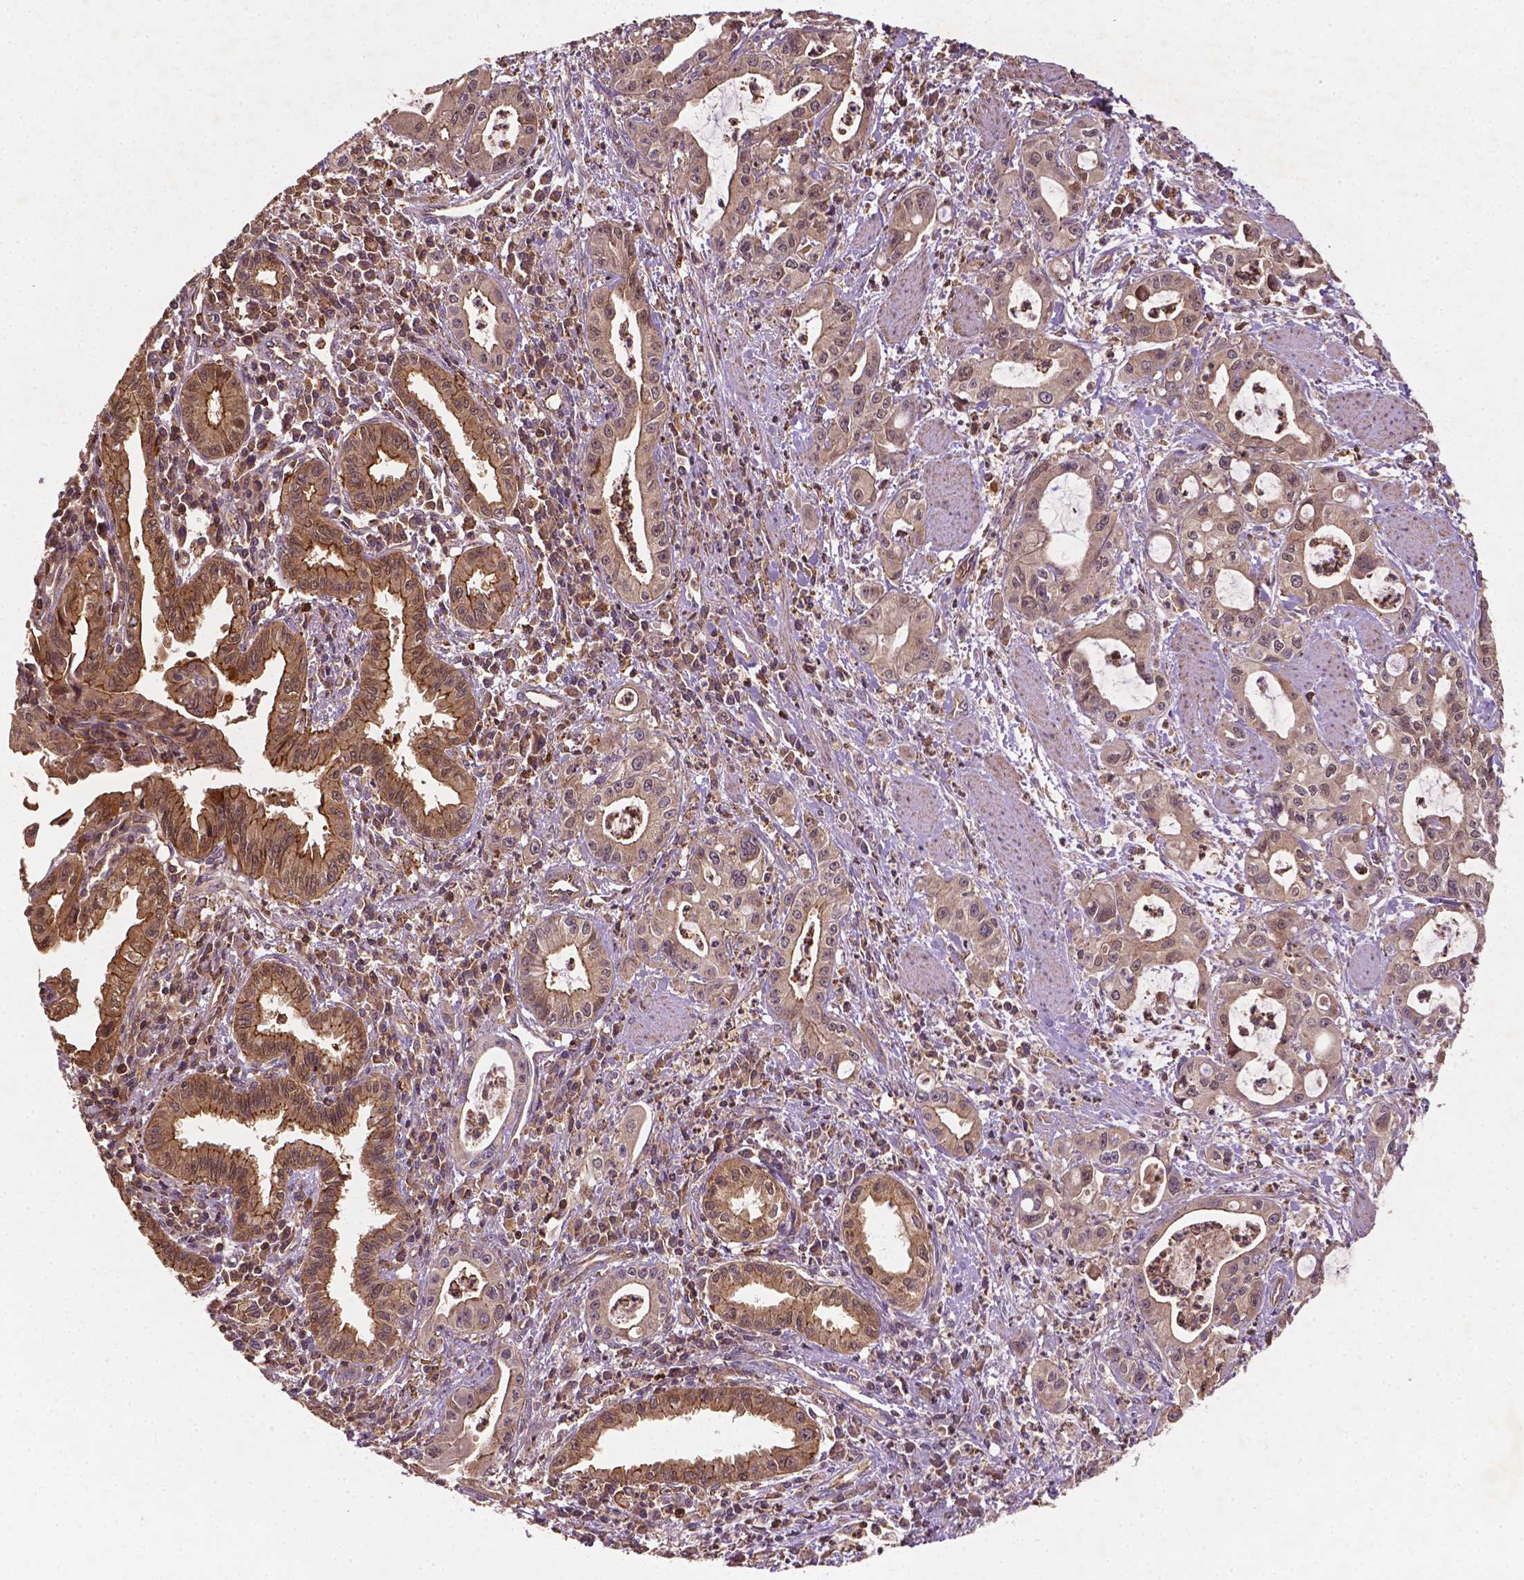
{"staining": {"intensity": "moderate", "quantity": "25%-75%", "location": "cytoplasmic/membranous"}, "tissue": "pancreatic cancer", "cell_type": "Tumor cells", "image_type": "cancer", "snomed": [{"axis": "morphology", "description": "Adenocarcinoma, NOS"}, {"axis": "topography", "description": "Pancreas"}], "caption": "Pancreatic cancer (adenocarcinoma) tissue shows moderate cytoplasmic/membranous positivity in approximately 25%-75% of tumor cells", "gene": "ZMYND19", "patient": {"sex": "male", "age": 72}}